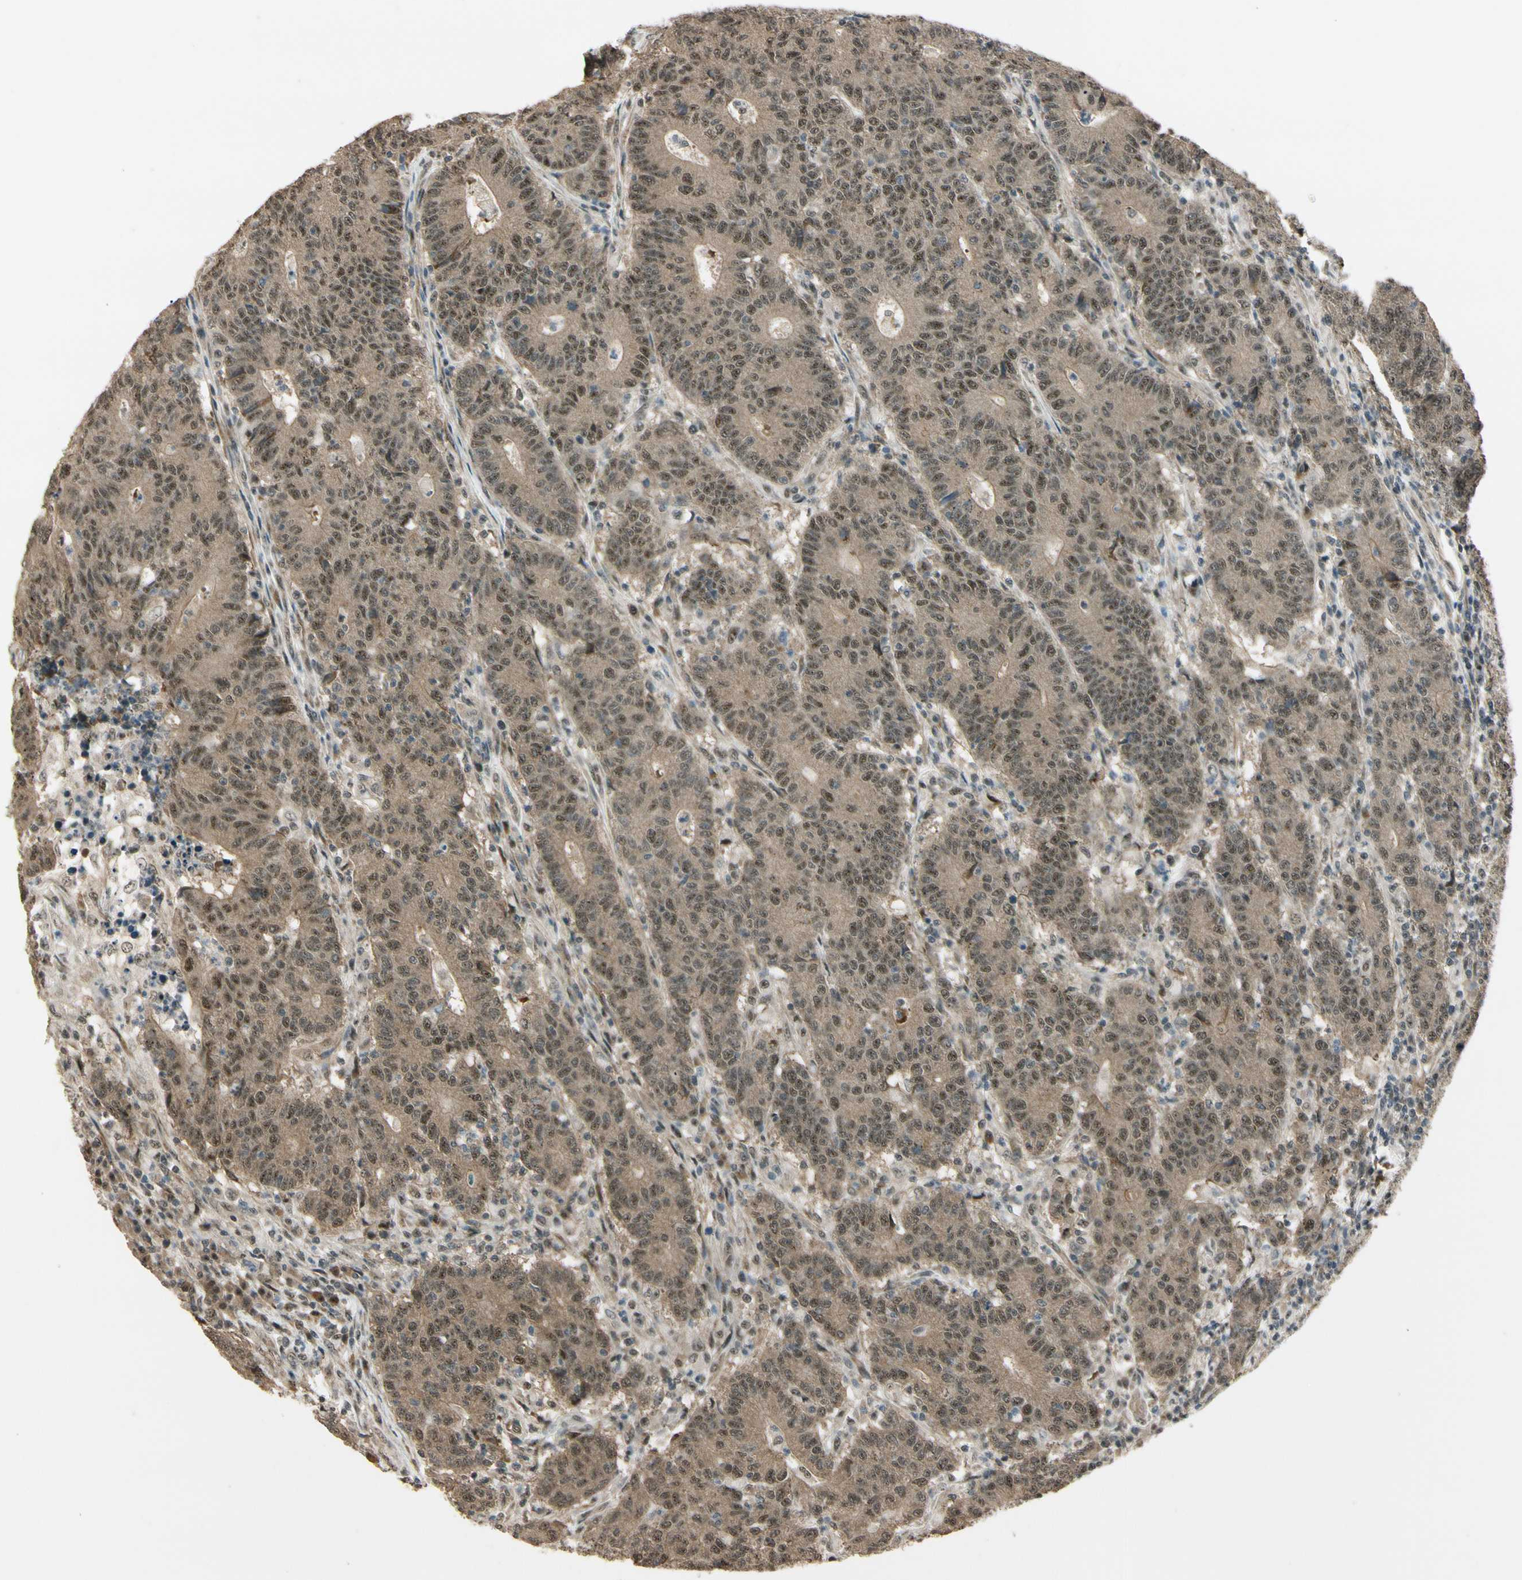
{"staining": {"intensity": "moderate", "quantity": ">75%", "location": "cytoplasmic/membranous,nuclear"}, "tissue": "colorectal cancer", "cell_type": "Tumor cells", "image_type": "cancer", "snomed": [{"axis": "morphology", "description": "Normal tissue, NOS"}, {"axis": "morphology", "description": "Adenocarcinoma, NOS"}, {"axis": "topography", "description": "Colon"}], "caption": "This micrograph shows adenocarcinoma (colorectal) stained with immunohistochemistry to label a protein in brown. The cytoplasmic/membranous and nuclear of tumor cells show moderate positivity for the protein. Nuclei are counter-stained blue.", "gene": "MCPH1", "patient": {"sex": "female", "age": 75}}